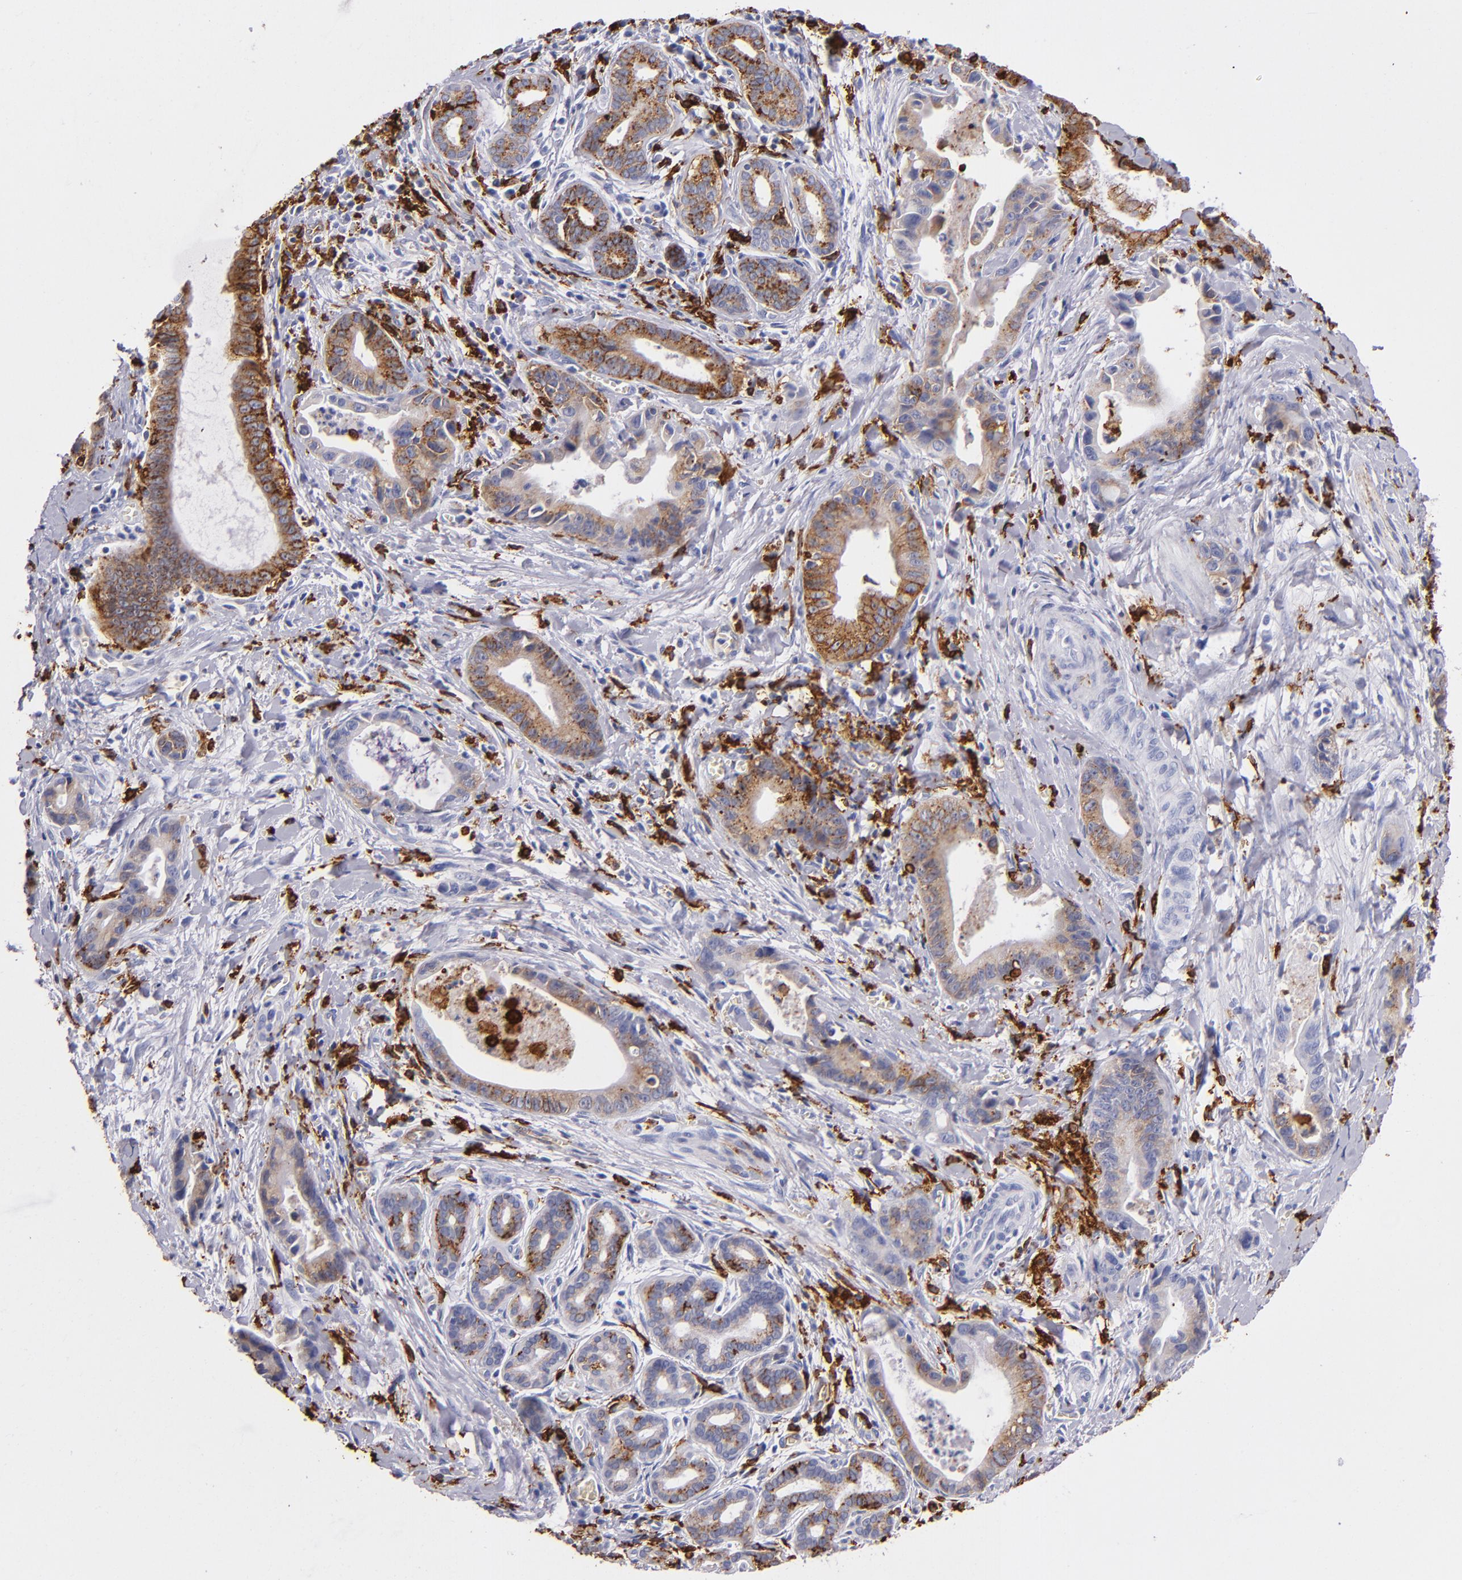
{"staining": {"intensity": "moderate", "quantity": "25%-75%", "location": "cytoplasmic/membranous"}, "tissue": "liver cancer", "cell_type": "Tumor cells", "image_type": "cancer", "snomed": [{"axis": "morphology", "description": "Cholangiocarcinoma"}, {"axis": "topography", "description": "Liver"}], "caption": "Protein expression analysis of liver cholangiocarcinoma exhibits moderate cytoplasmic/membranous staining in approximately 25%-75% of tumor cells.", "gene": "HLA-DRA", "patient": {"sex": "female", "age": 55}}